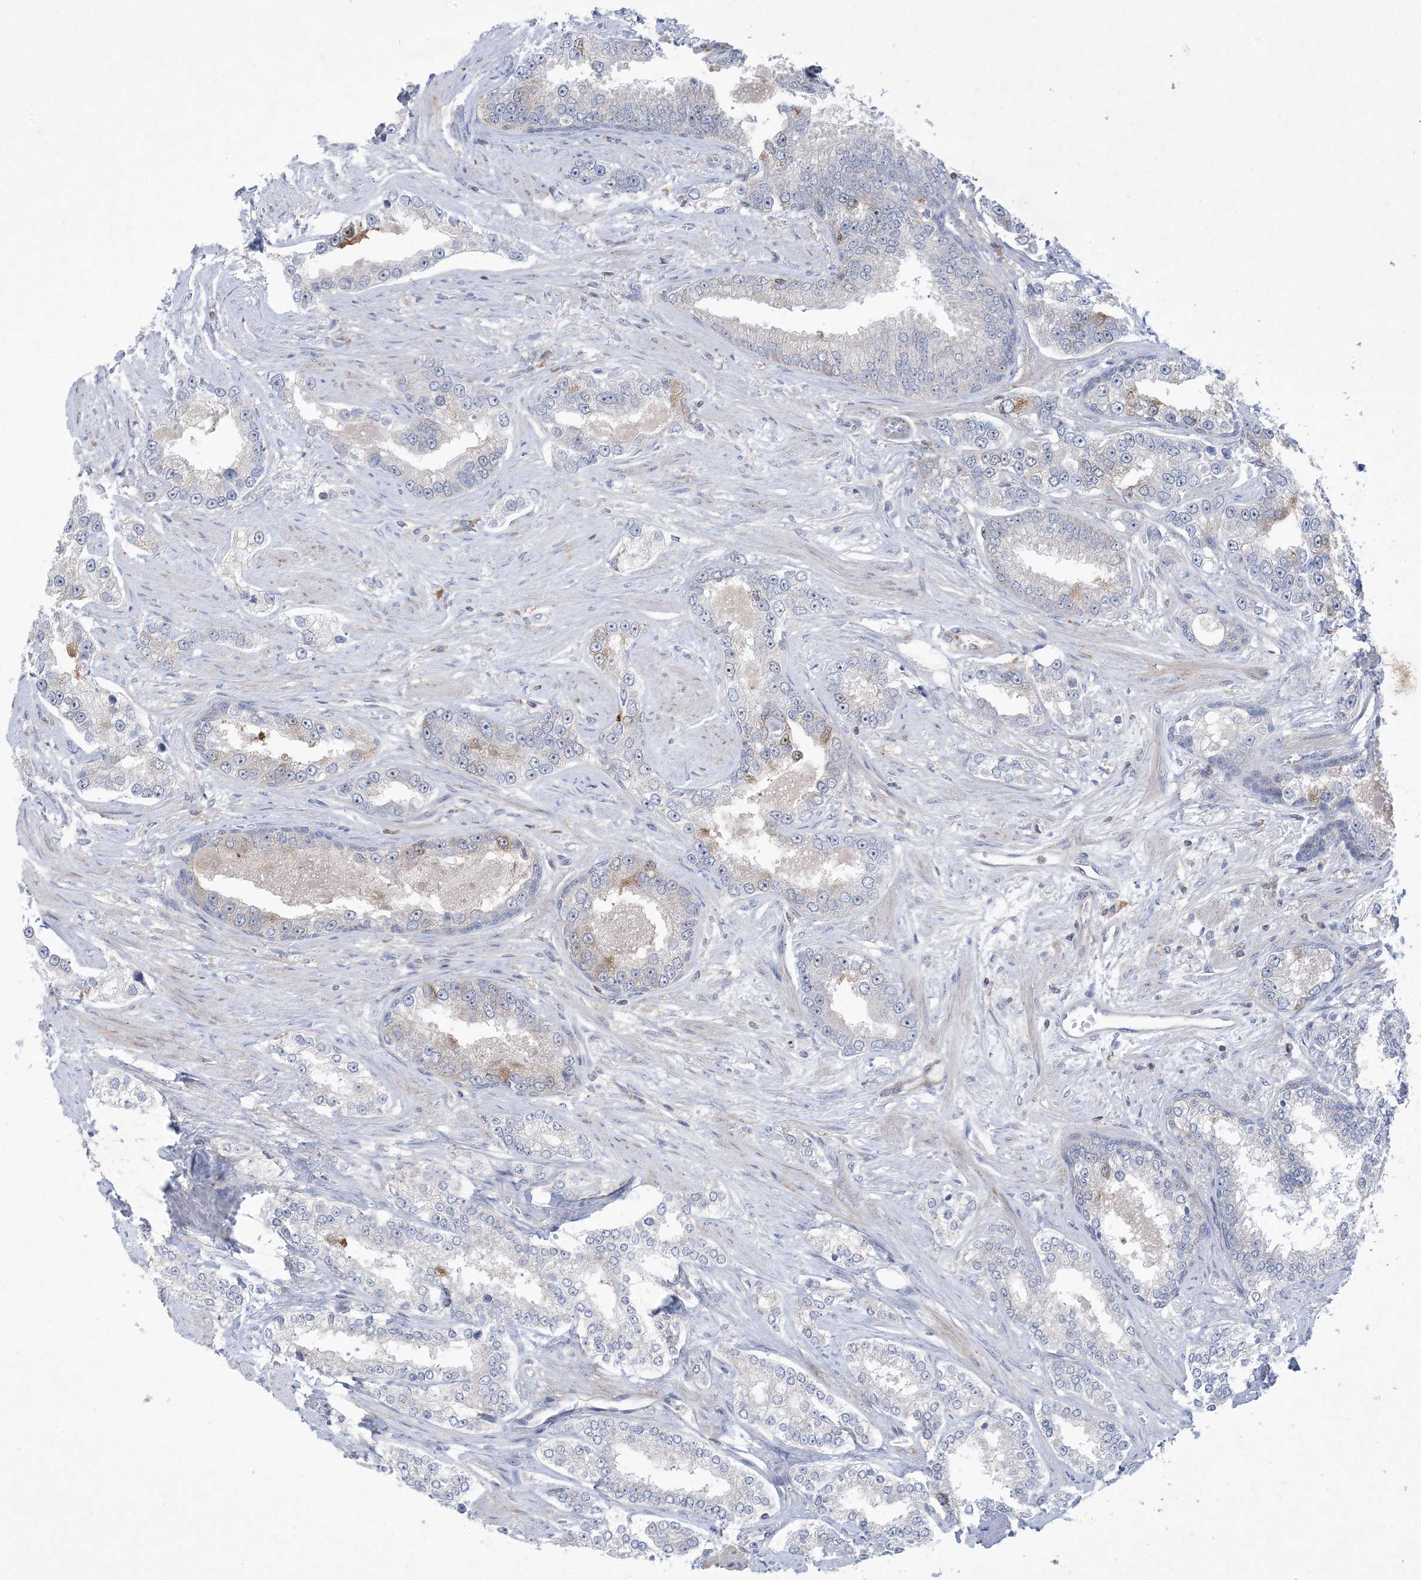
{"staining": {"intensity": "moderate", "quantity": "<25%", "location": "cytoplasmic/membranous"}, "tissue": "prostate cancer", "cell_type": "Tumor cells", "image_type": "cancer", "snomed": [{"axis": "morphology", "description": "Normal tissue, NOS"}, {"axis": "morphology", "description": "Adenocarcinoma, High grade"}, {"axis": "topography", "description": "Prostate"}], "caption": "Immunohistochemistry (IHC) staining of adenocarcinoma (high-grade) (prostate), which shows low levels of moderate cytoplasmic/membranous positivity in approximately <25% of tumor cells indicating moderate cytoplasmic/membranous protein expression. The staining was performed using DAB (3,3'-diaminobenzidine) (brown) for protein detection and nuclei were counterstained in hematoxylin (blue).", "gene": "AOC1", "patient": {"sex": "male", "age": 83}}